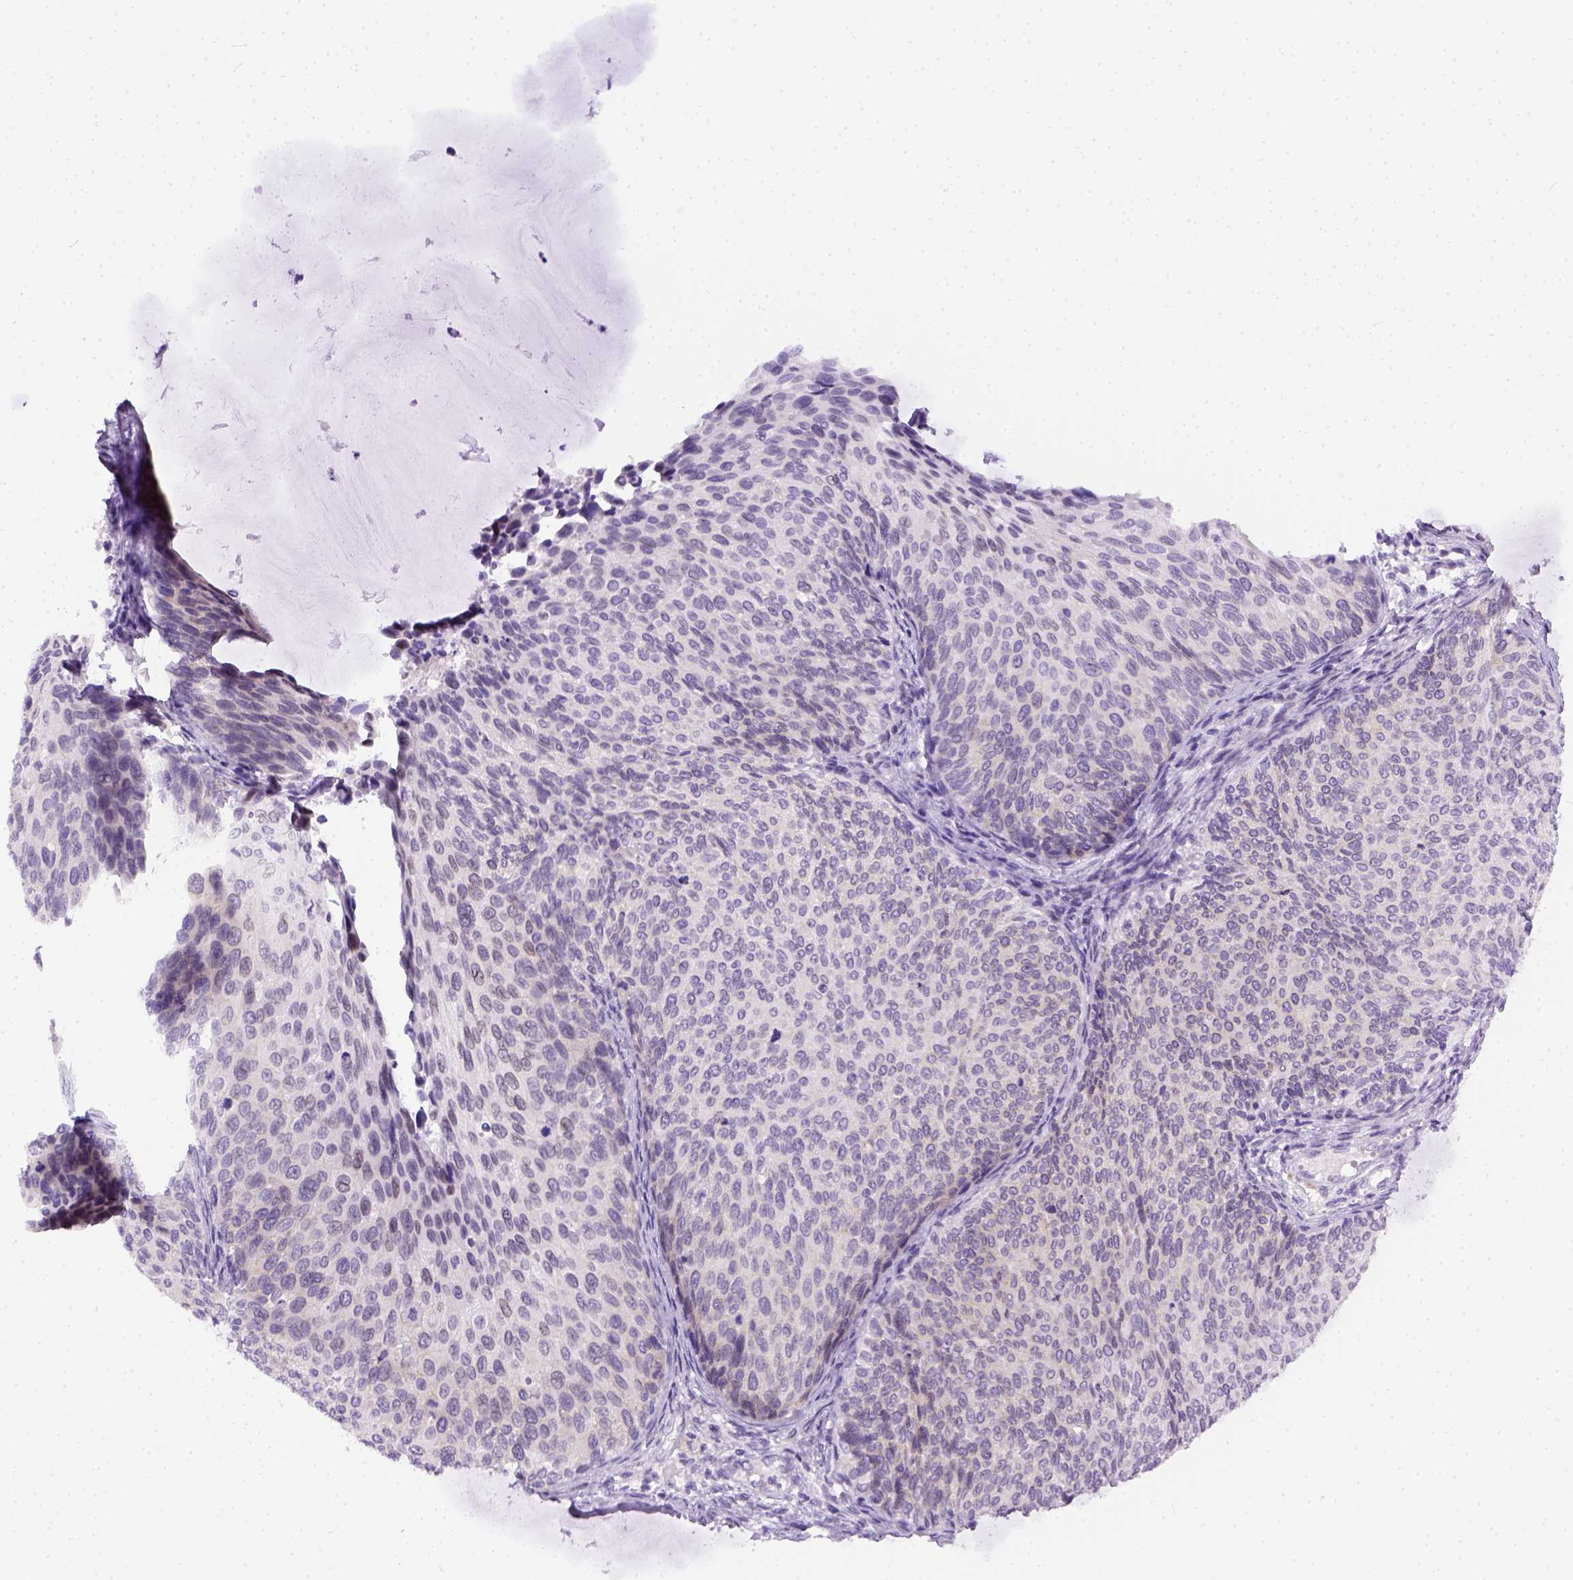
{"staining": {"intensity": "negative", "quantity": "none", "location": "none"}, "tissue": "cervical cancer", "cell_type": "Tumor cells", "image_type": "cancer", "snomed": [{"axis": "morphology", "description": "Squamous cell carcinoma, NOS"}, {"axis": "topography", "description": "Cervix"}], "caption": "Immunohistochemistry micrograph of cervical squamous cell carcinoma stained for a protein (brown), which exhibits no expression in tumor cells.", "gene": "FAM184B", "patient": {"sex": "female", "age": 36}}